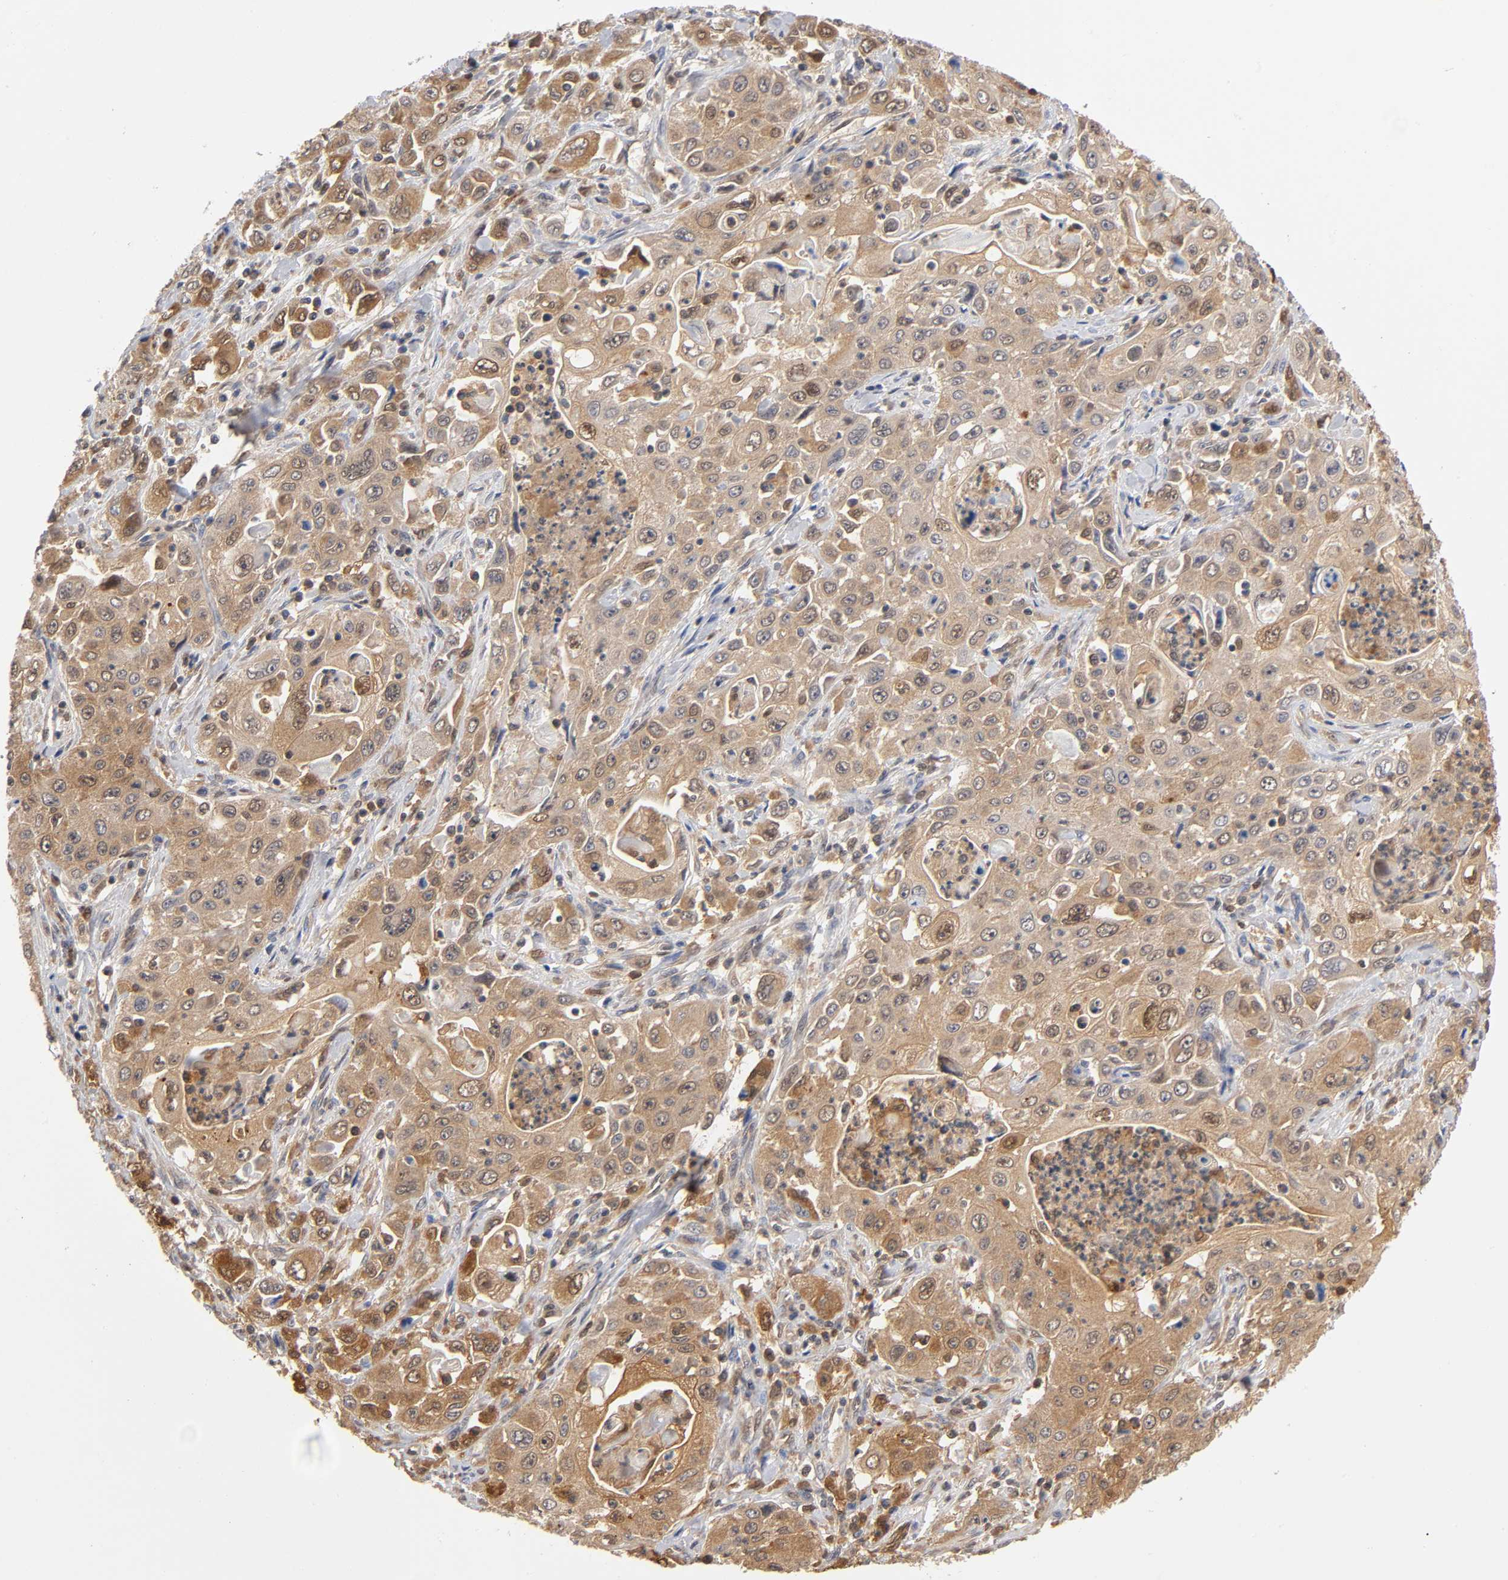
{"staining": {"intensity": "strong", "quantity": ">75%", "location": "cytoplasmic/membranous"}, "tissue": "pancreatic cancer", "cell_type": "Tumor cells", "image_type": "cancer", "snomed": [{"axis": "morphology", "description": "Adenocarcinoma, NOS"}, {"axis": "topography", "description": "Pancreas"}], "caption": "Strong cytoplasmic/membranous protein staining is appreciated in about >75% of tumor cells in pancreatic cancer (adenocarcinoma).", "gene": "DFFB", "patient": {"sex": "male", "age": 70}}